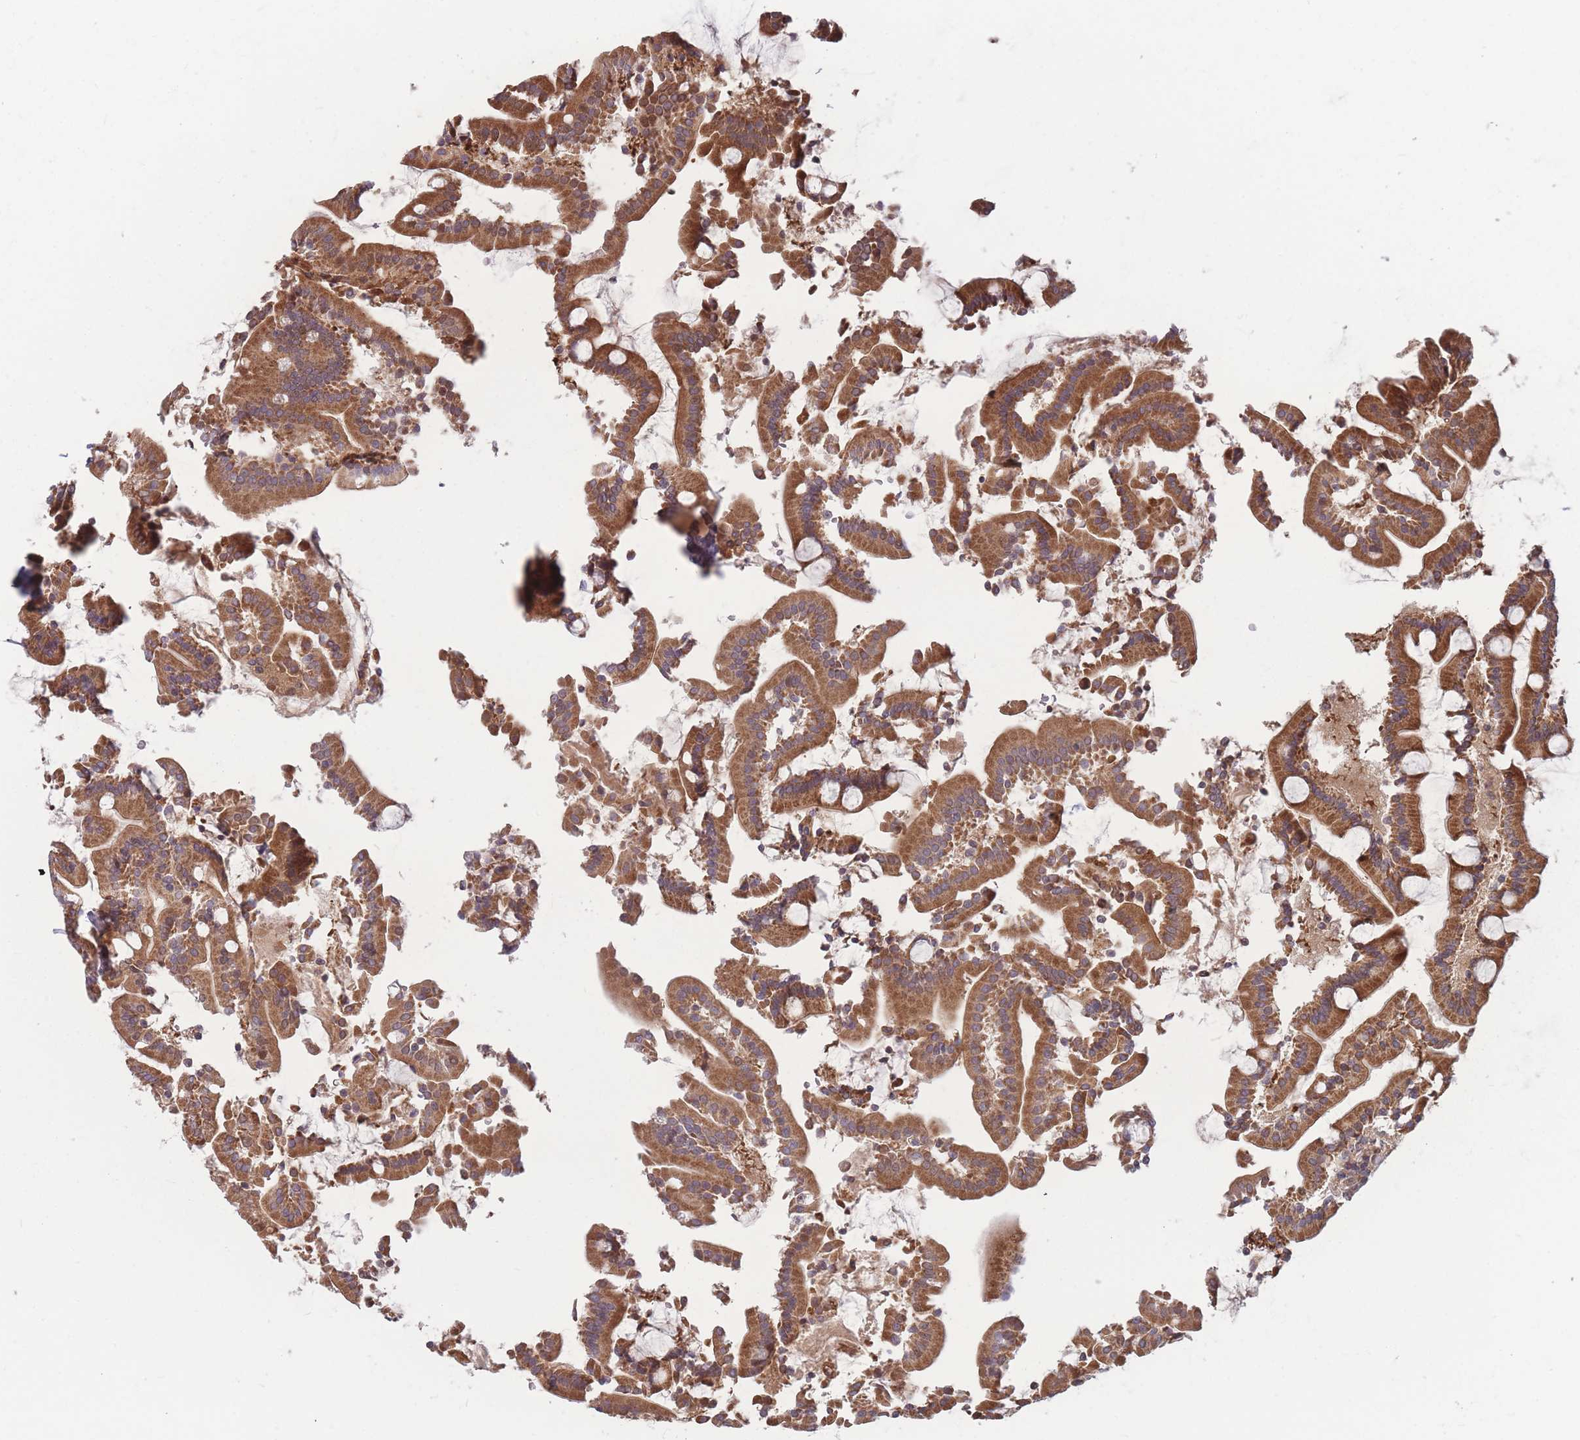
{"staining": {"intensity": "strong", "quantity": ">75%", "location": "cytoplasmic/membranous"}, "tissue": "duodenum", "cell_type": "Glandular cells", "image_type": "normal", "snomed": [{"axis": "morphology", "description": "Normal tissue, NOS"}, {"axis": "topography", "description": "Duodenum"}], "caption": "DAB (3,3'-diaminobenzidine) immunohistochemical staining of unremarkable duodenum shows strong cytoplasmic/membranous protein positivity in about >75% of glandular cells.", "gene": "RPS18", "patient": {"sex": "male", "age": 55}}